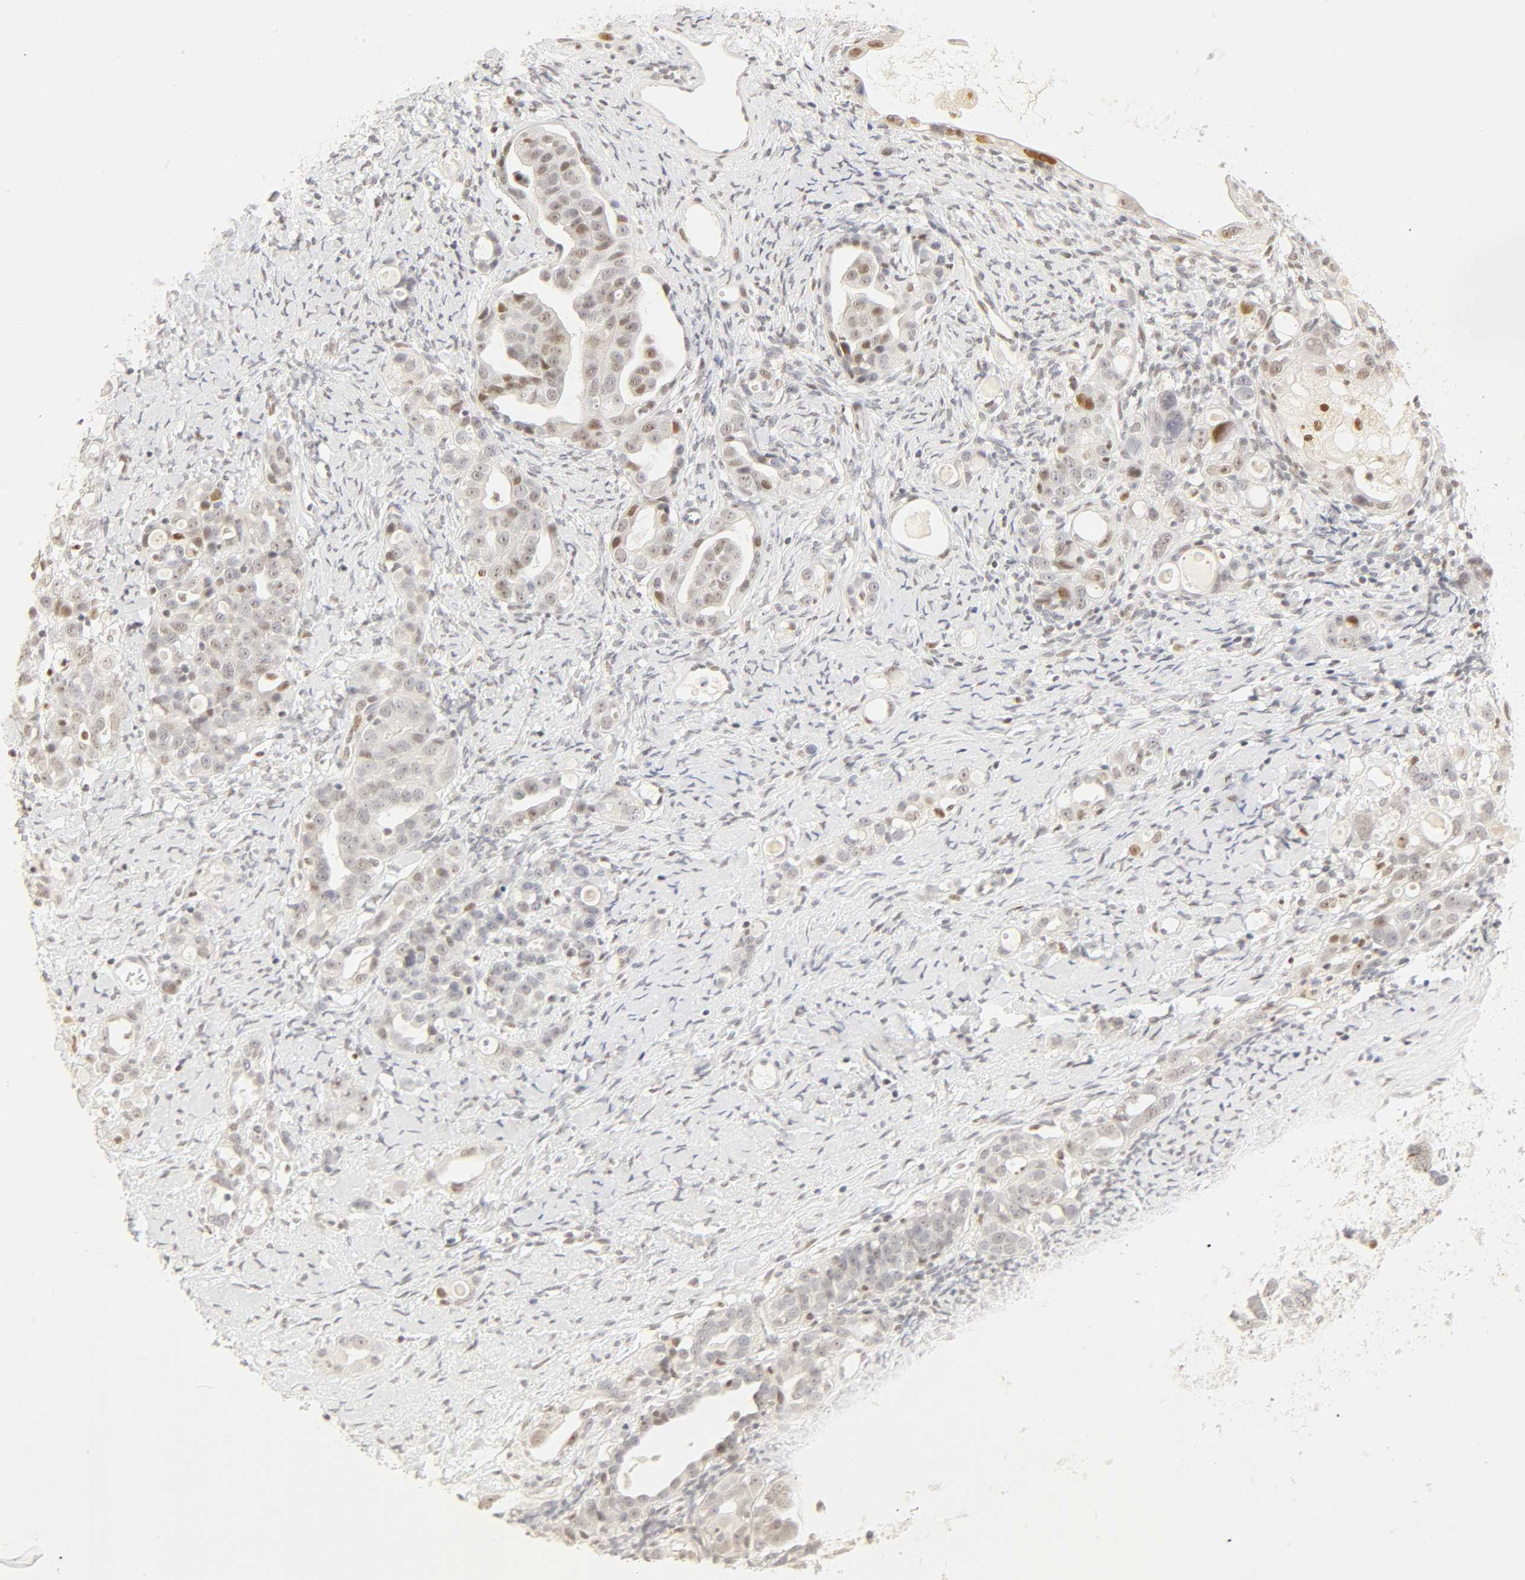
{"staining": {"intensity": "moderate", "quantity": "25%-75%", "location": "nuclear"}, "tissue": "ovarian cancer", "cell_type": "Tumor cells", "image_type": "cancer", "snomed": [{"axis": "morphology", "description": "Cystadenocarcinoma, serous, NOS"}, {"axis": "topography", "description": "Ovary"}], "caption": "Protein staining of serous cystadenocarcinoma (ovarian) tissue shows moderate nuclear expression in about 25%-75% of tumor cells.", "gene": "MNAT1", "patient": {"sex": "female", "age": 66}}